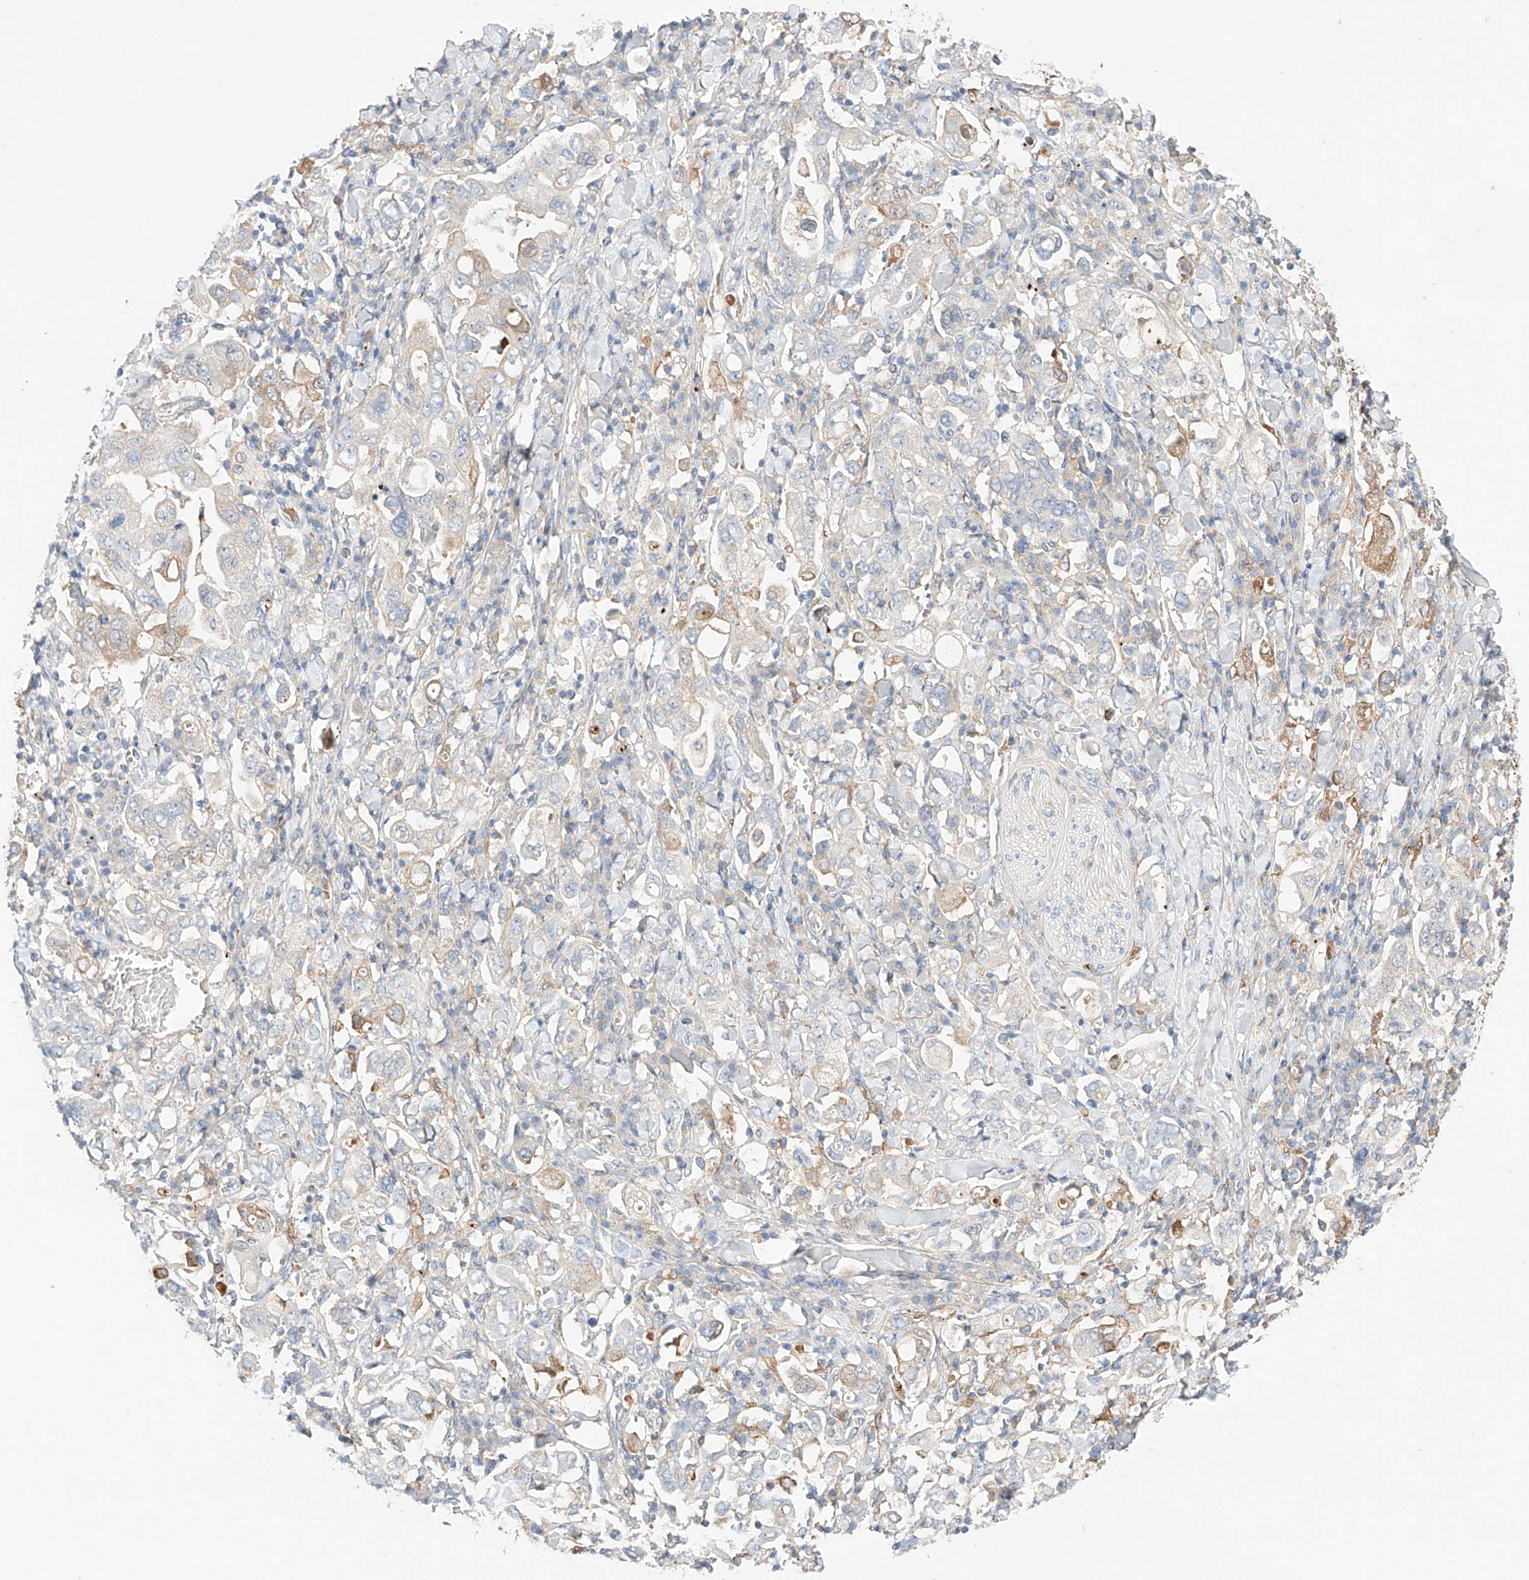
{"staining": {"intensity": "weak", "quantity": "<25%", "location": "cytoplasmic/membranous"}, "tissue": "stomach cancer", "cell_type": "Tumor cells", "image_type": "cancer", "snomed": [{"axis": "morphology", "description": "Adenocarcinoma, NOS"}, {"axis": "topography", "description": "Stomach, upper"}], "caption": "A histopathology image of adenocarcinoma (stomach) stained for a protein displays no brown staining in tumor cells.", "gene": "PGGT1B", "patient": {"sex": "male", "age": 62}}